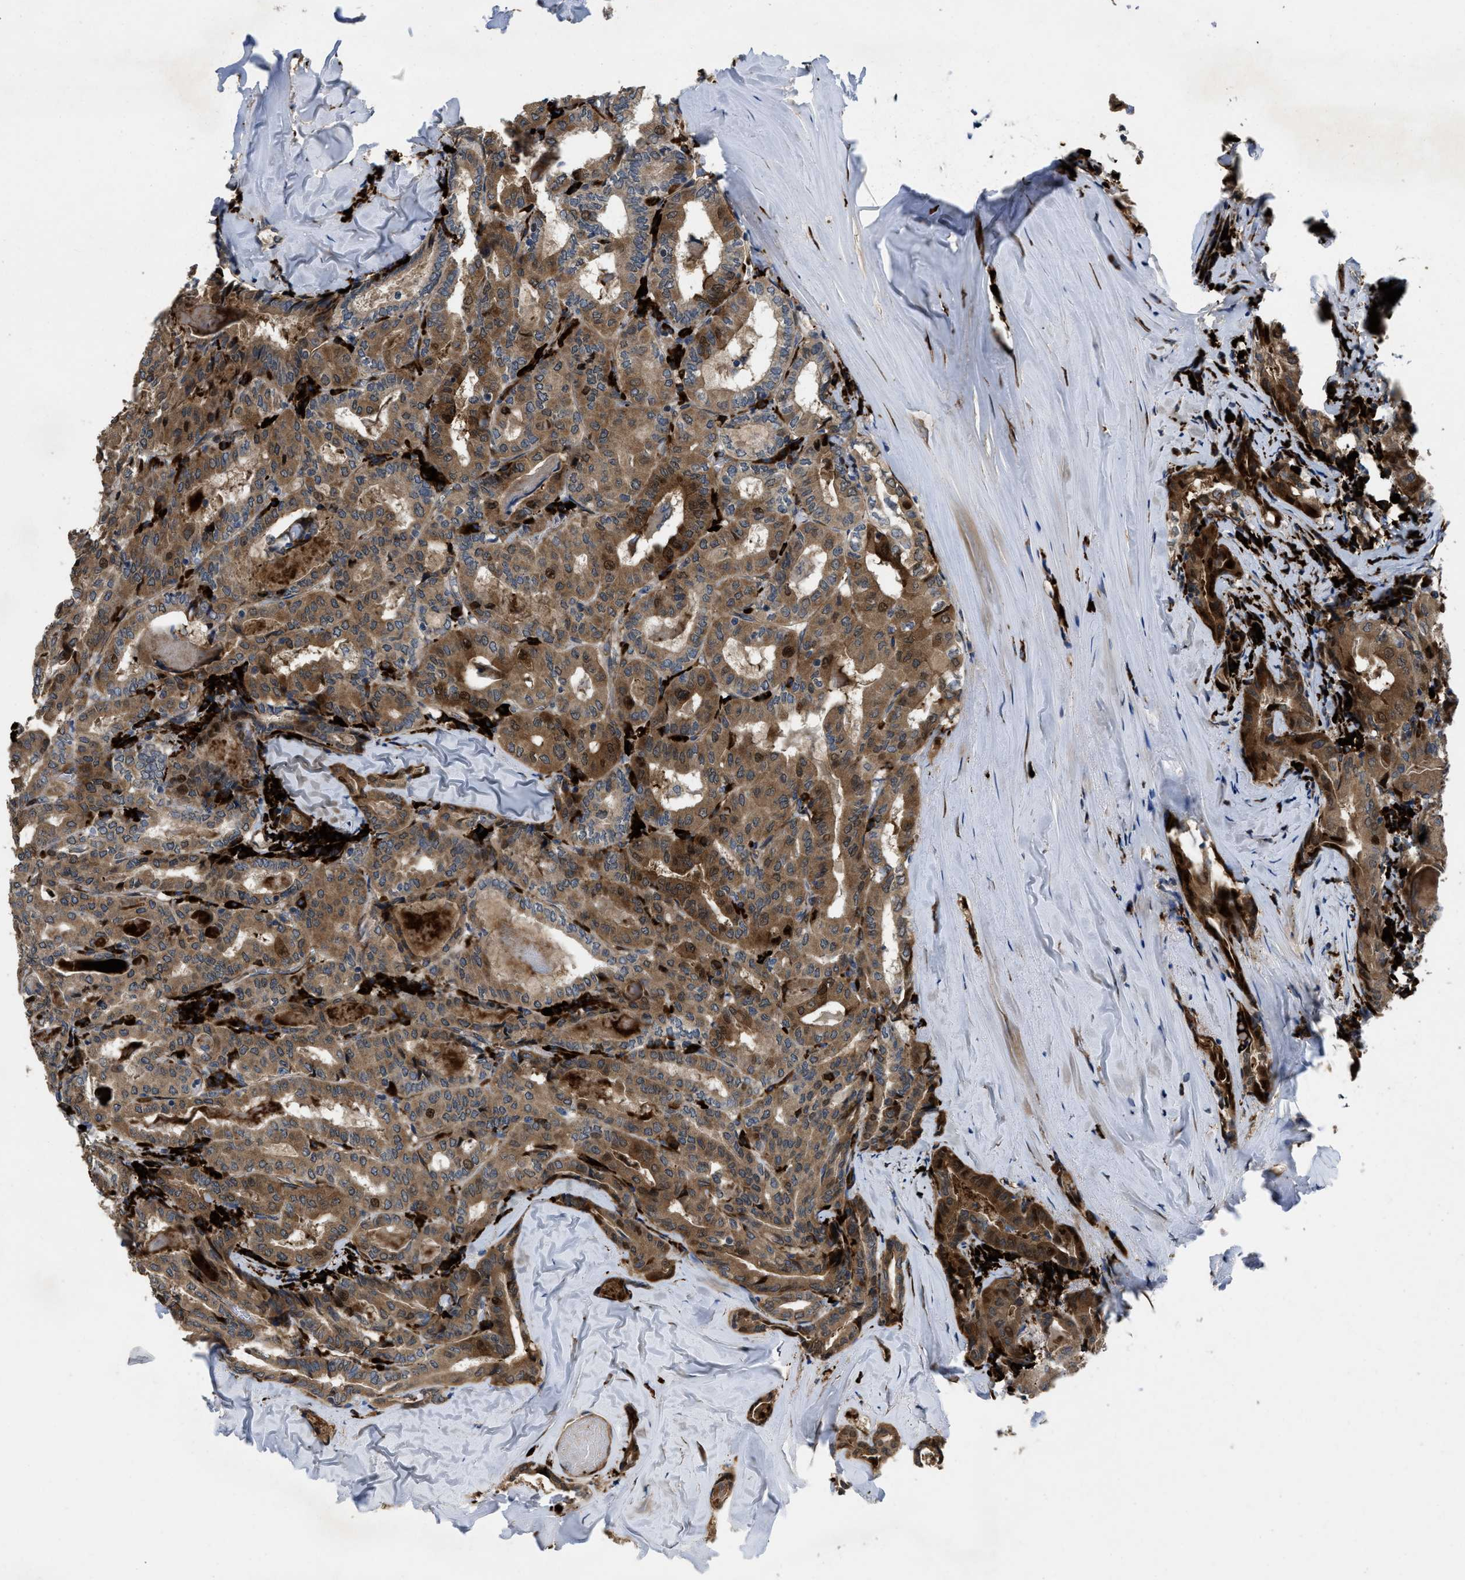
{"staining": {"intensity": "moderate", "quantity": ">75%", "location": "cytoplasmic/membranous,nuclear"}, "tissue": "thyroid cancer", "cell_type": "Tumor cells", "image_type": "cancer", "snomed": [{"axis": "morphology", "description": "Papillary adenocarcinoma, NOS"}, {"axis": "topography", "description": "Thyroid gland"}], "caption": "Protein positivity by immunohistochemistry (IHC) exhibits moderate cytoplasmic/membranous and nuclear positivity in about >75% of tumor cells in papillary adenocarcinoma (thyroid).", "gene": "HSPA12B", "patient": {"sex": "female", "age": 42}}